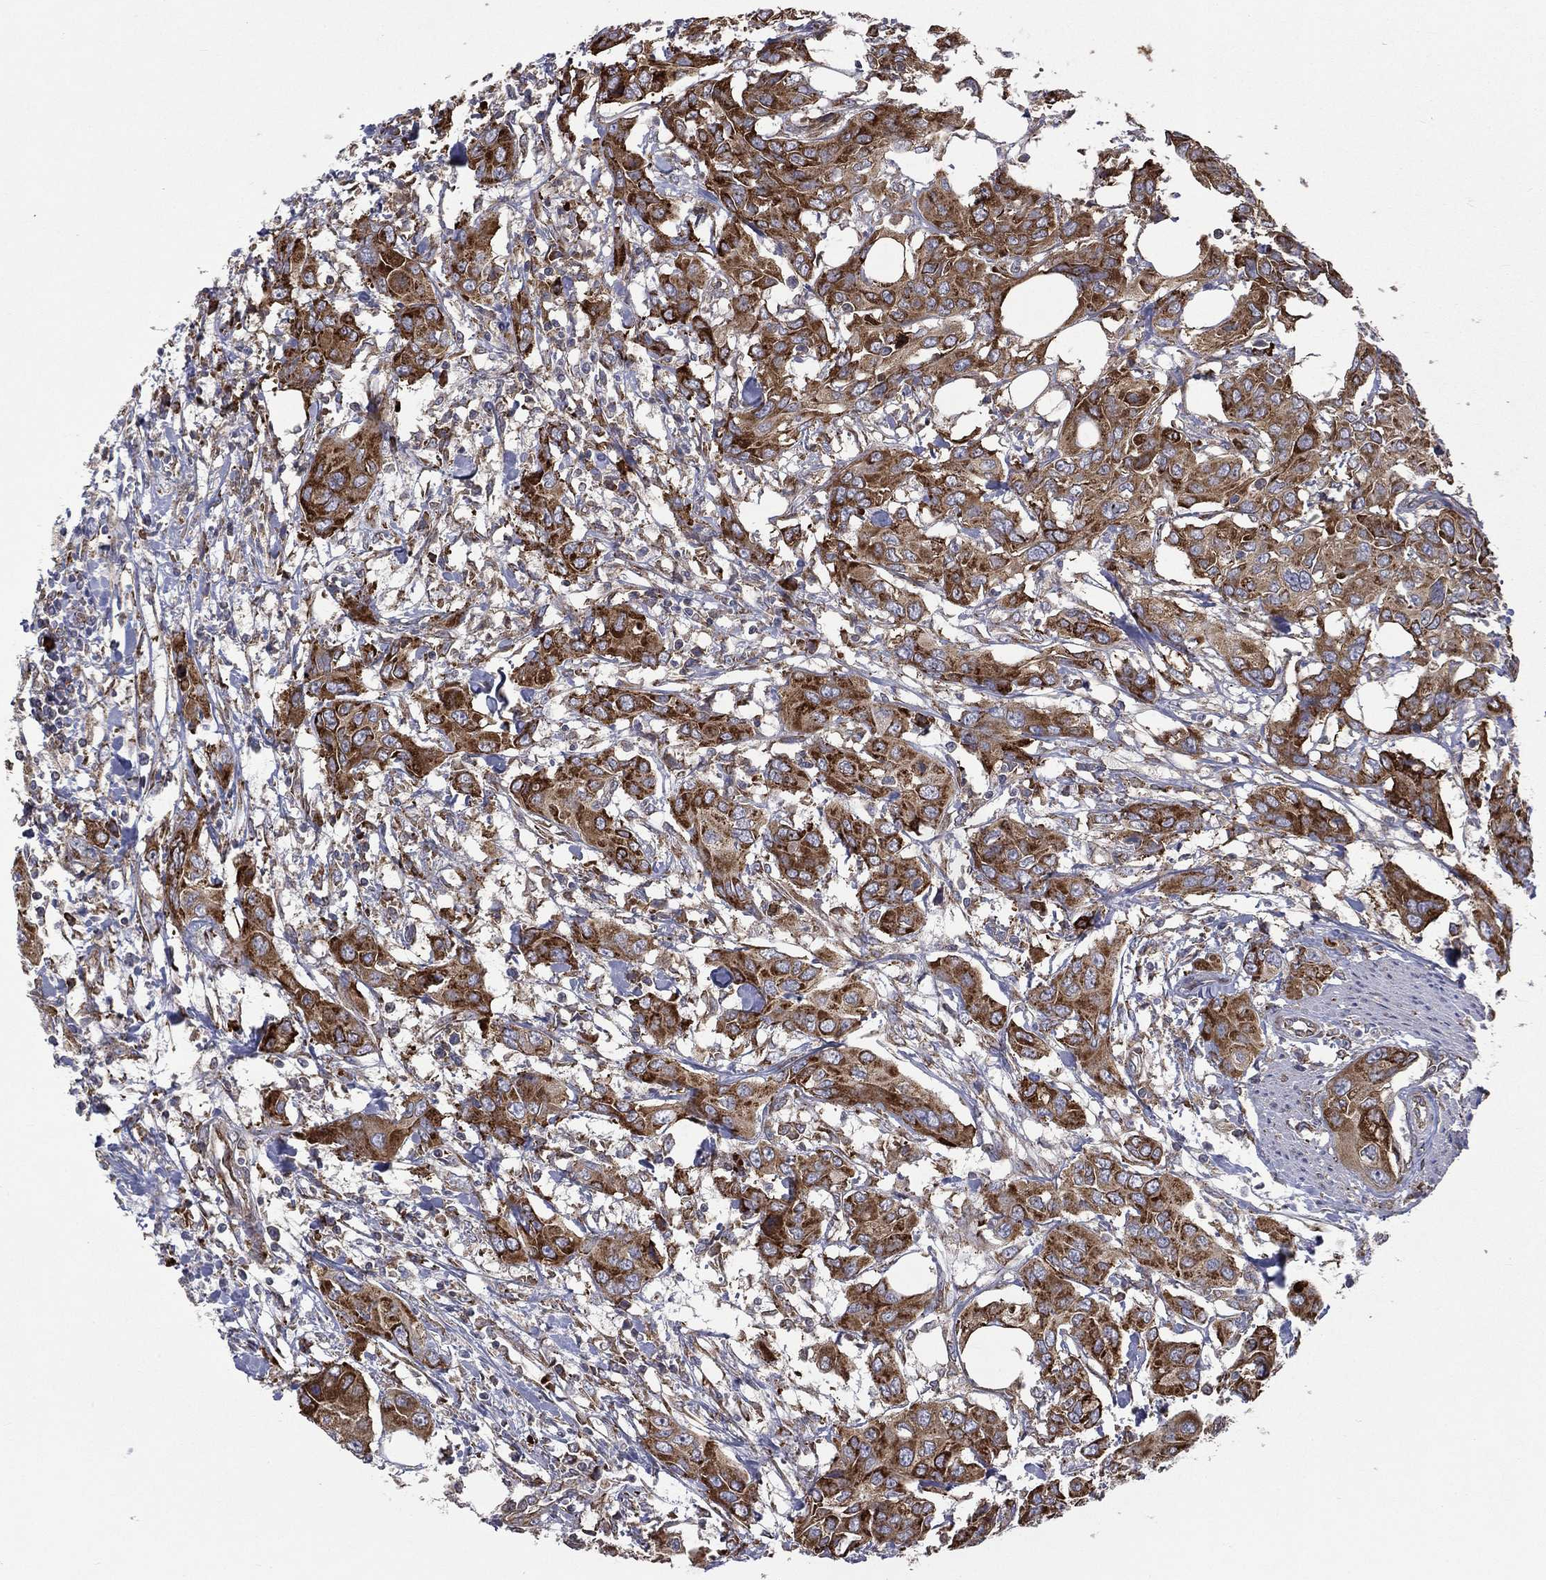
{"staining": {"intensity": "strong", "quantity": ">75%", "location": "cytoplasmic/membranous"}, "tissue": "urothelial cancer", "cell_type": "Tumor cells", "image_type": "cancer", "snomed": [{"axis": "morphology", "description": "Urothelial carcinoma, NOS"}, {"axis": "morphology", "description": "Urothelial carcinoma, High grade"}, {"axis": "topography", "description": "Urinary bladder"}], "caption": "Tumor cells show high levels of strong cytoplasmic/membranous positivity in about >75% of cells in urothelial cancer.", "gene": "C20orf96", "patient": {"sex": "male", "age": 63}}